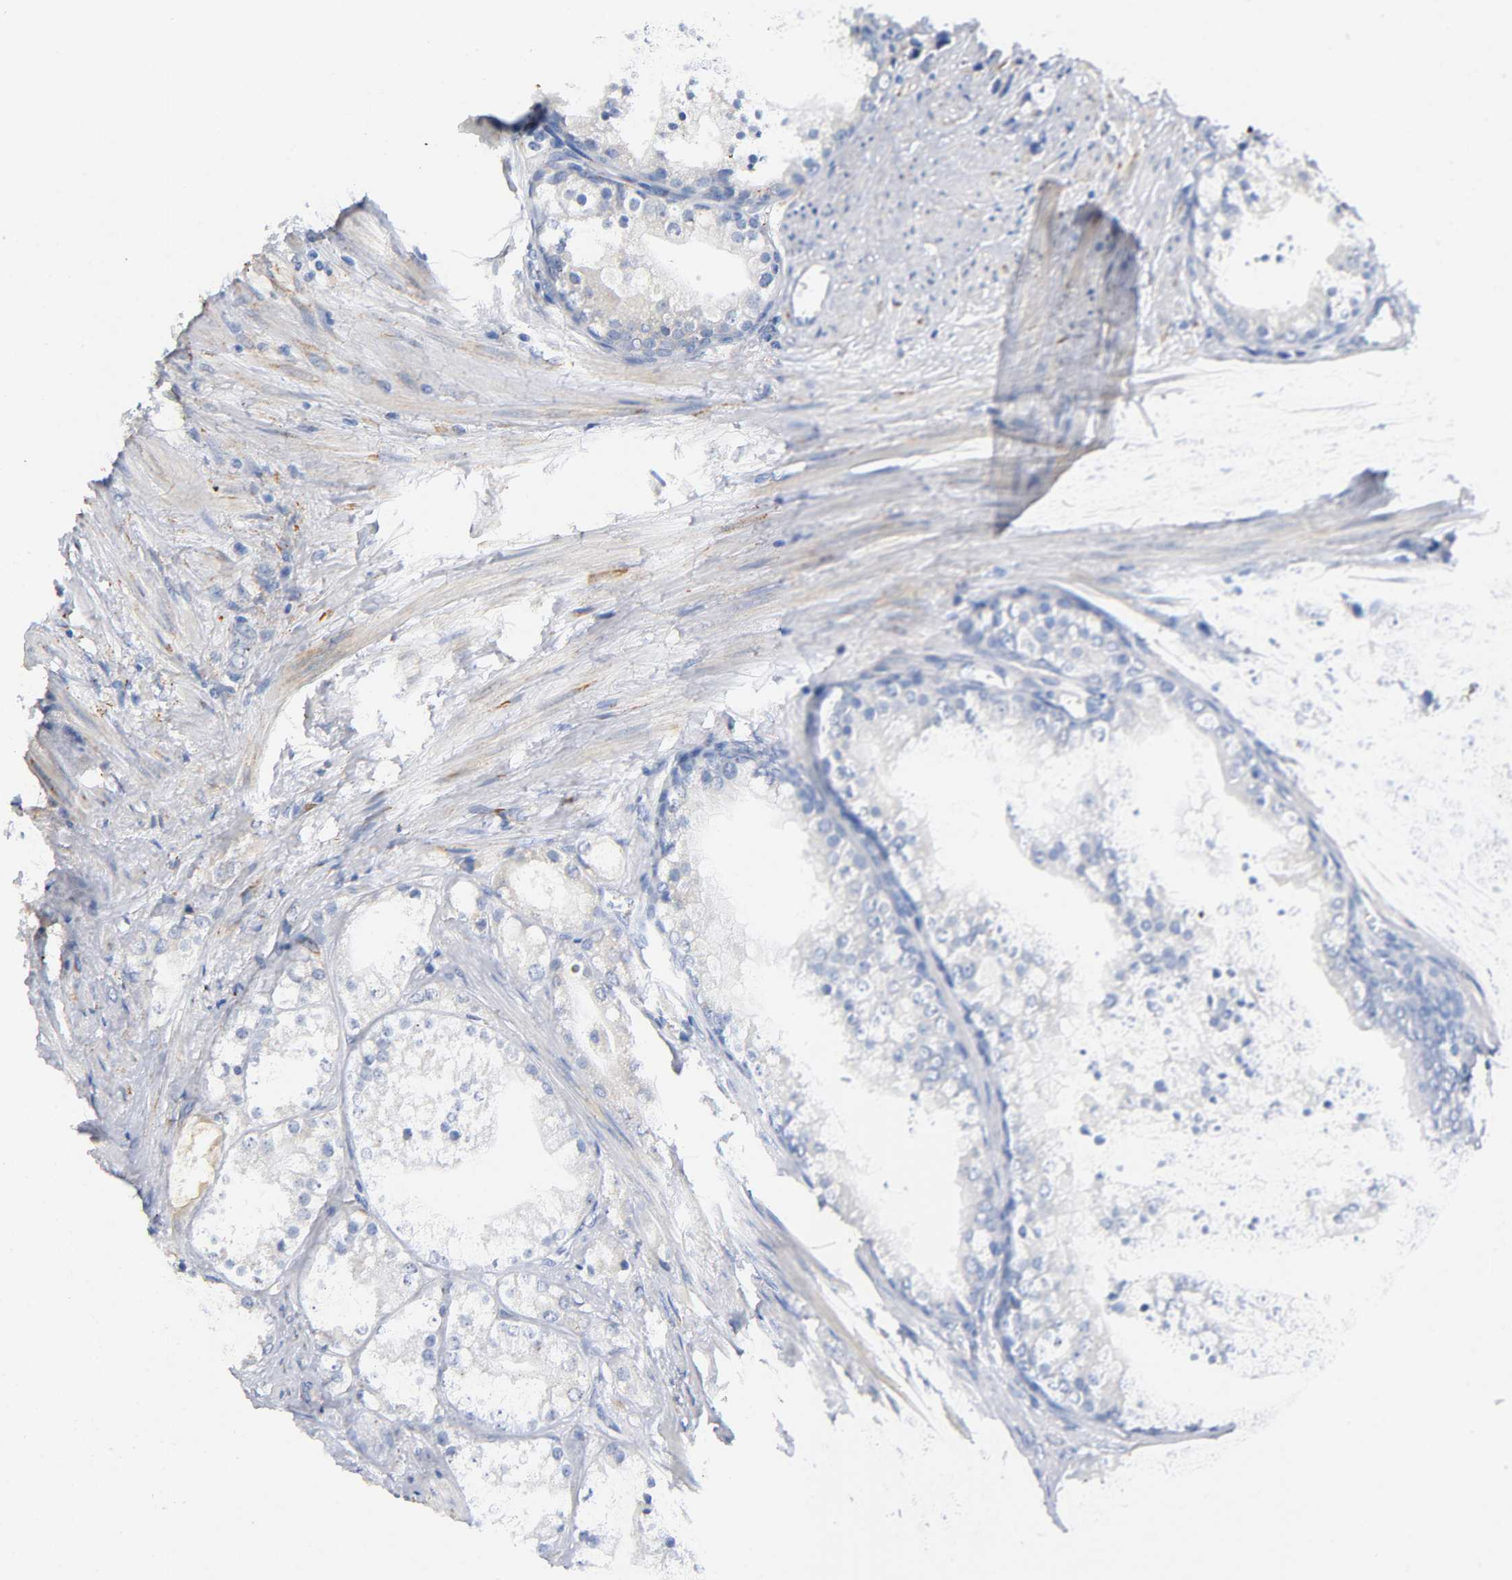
{"staining": {"intensity": "negative", "quantity": "none", "location": "none"}, "tissue": "prostate cancer", "cell_type": "Tumor cells", "image_type": "cancer", "snomed": [{"axis": "morphology", "description": "Adenocarcinoma, Low grade"}, {"axis": "topography", "description": "Prostate"}], "caption": "There is no significant positivity in tumor cells of prostate low-grade adenocarcinoma.", "gene": "SOS2", "patient": {"sex": "male", "age": 69}}